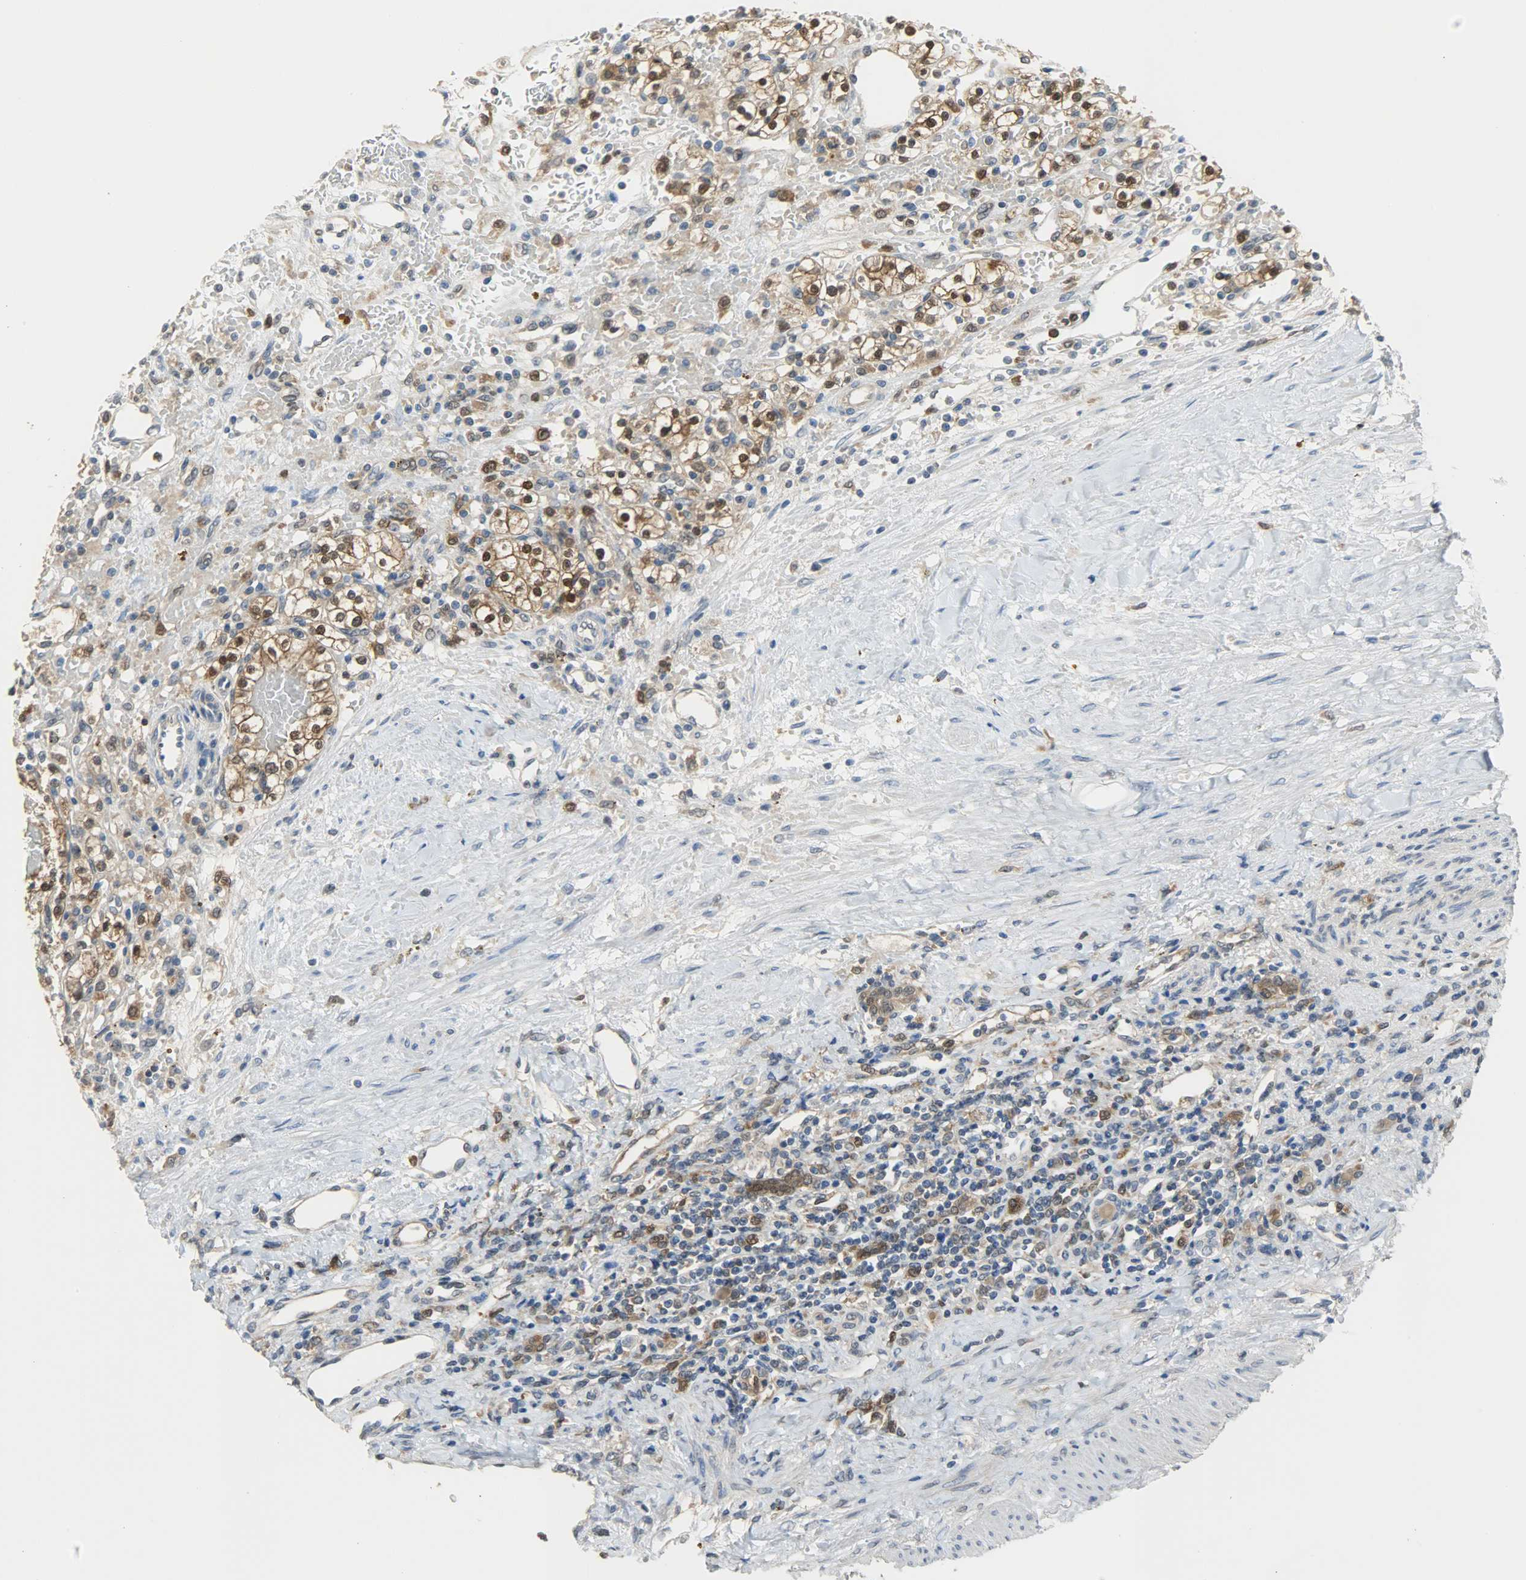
{"staining": {"intensity": "strong", "quantity": ">75%", "location": "cytoplasmic/membranous,nuclear"}, "tissue": "renal cancer", "cell_type": "Tumor cells", "image_type": "cancer", "snomed": [{"axis": "morphology", "description": "Normal tissue, NOS"}, {"axis": "morphology", "description": "Adenocarcinoma, NOS"}, {"axis": "topography", "description": "Kidney"}], "caption": "The image displays immunohistochemical staining of renal adenocarcinoma. There is strong cytoplasmic/membranous and nuclear staining is appreciated in approximately >75% of tumor cells. (brown staining indicates protein expression, while blue staining denotes nuclei).", "gene": "EIF4EBP1", "patient": {"sex": "female", "age": 55}}